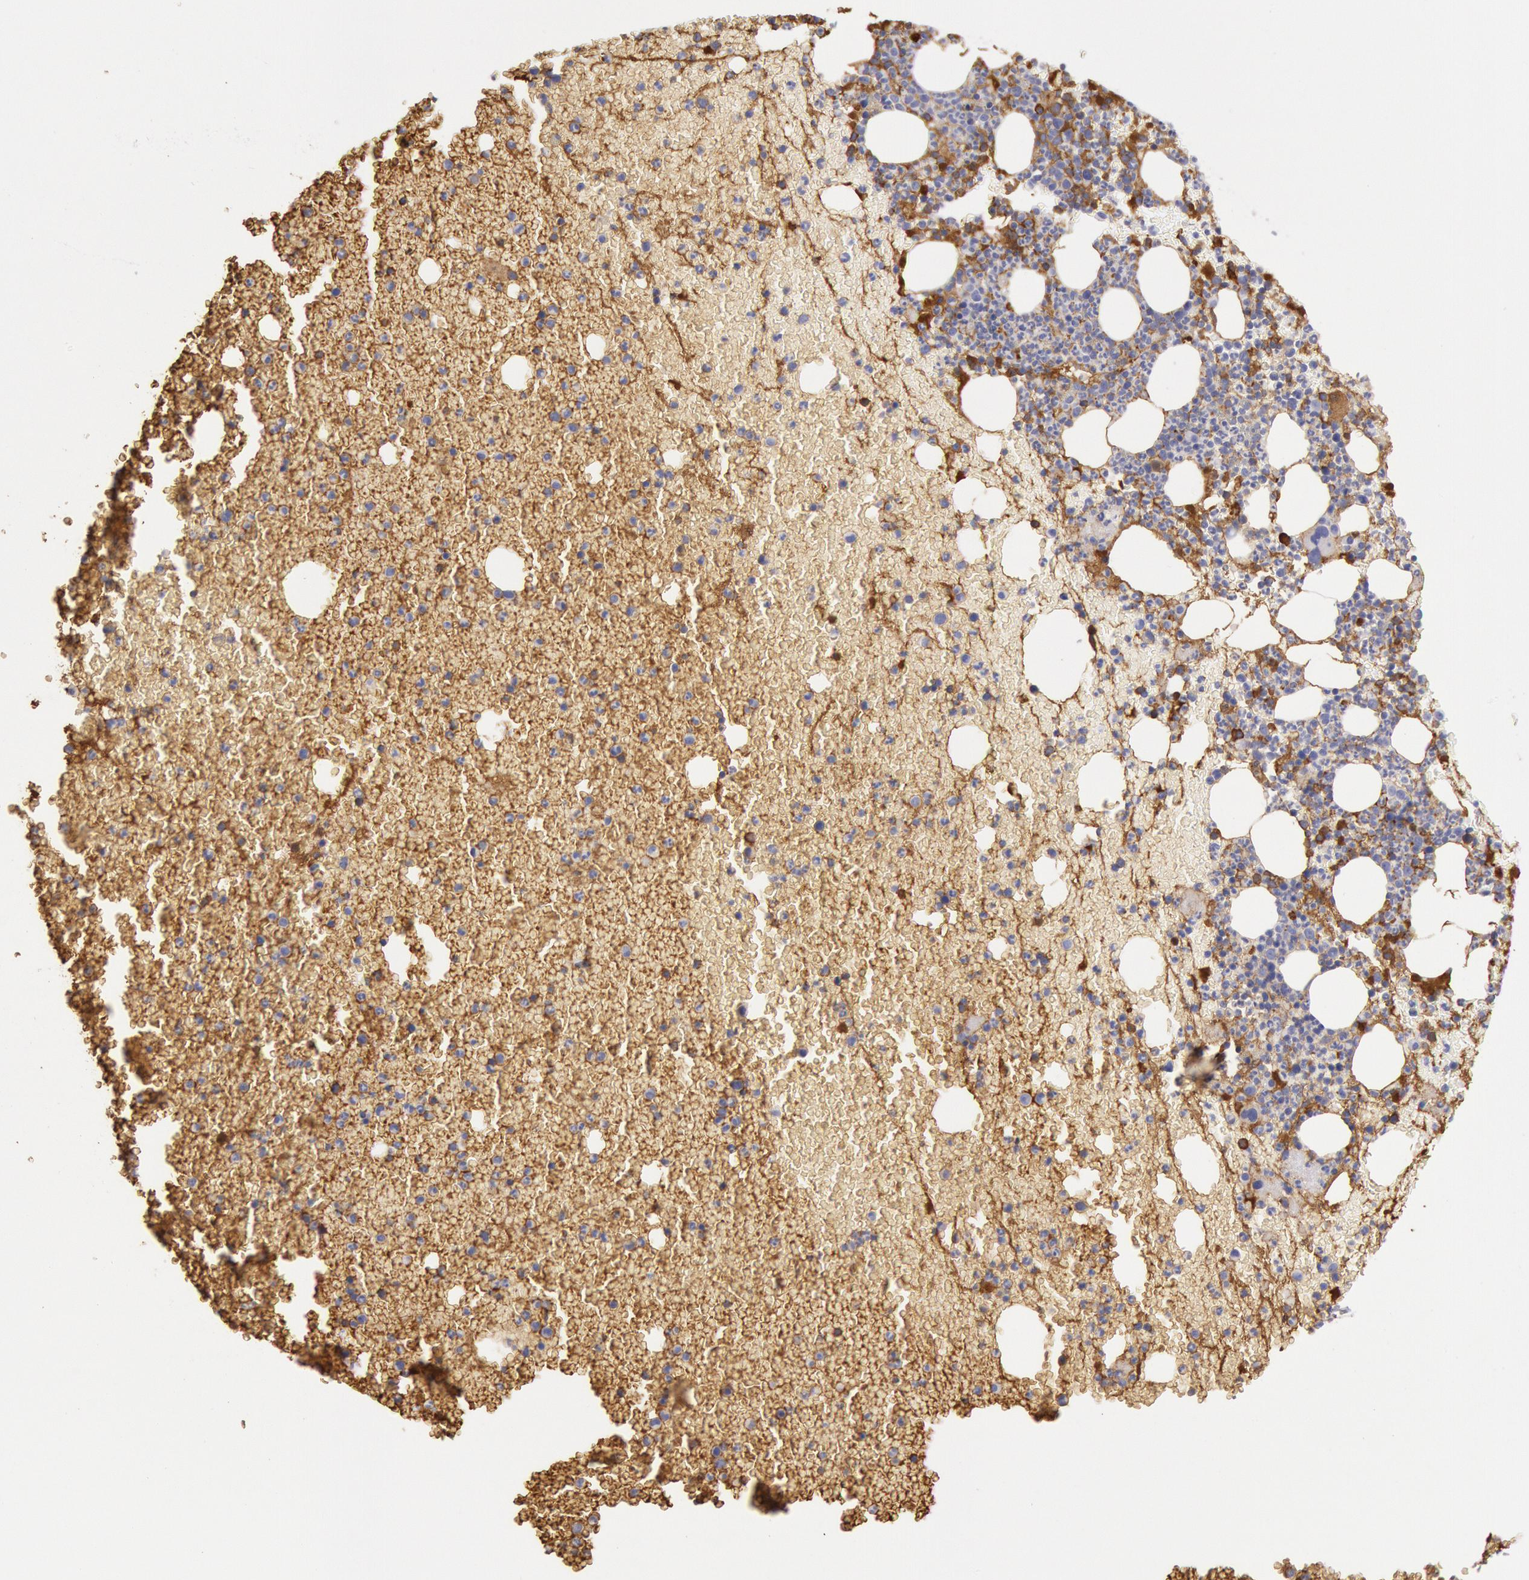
{"staining": {"intensity": "strong", "quantity": "<25%", "location": "cytoplasmic/membranous"}, "tissue": "bone marrow", "cell_type": "Hematopoietic cells", "image_type": "normal", "snomed": [{"axis": "morphology", "description": "Normal tissue, NOS"}, {"axis": "topography", "description": "Bone marrow"}], "caption": "Immunohistochemistry image of benign bone marrow: bone marrow stained using immunohistochemistry (IHC) reveals medium levels of strong protein expression localized specifically in the cytoplasmic/membranous of hematopoietic cells, appearing as a cytoplasmic/membranous brown color.", "gene": "IGHA1", "patient": {"sex": "female", "age": 53}}